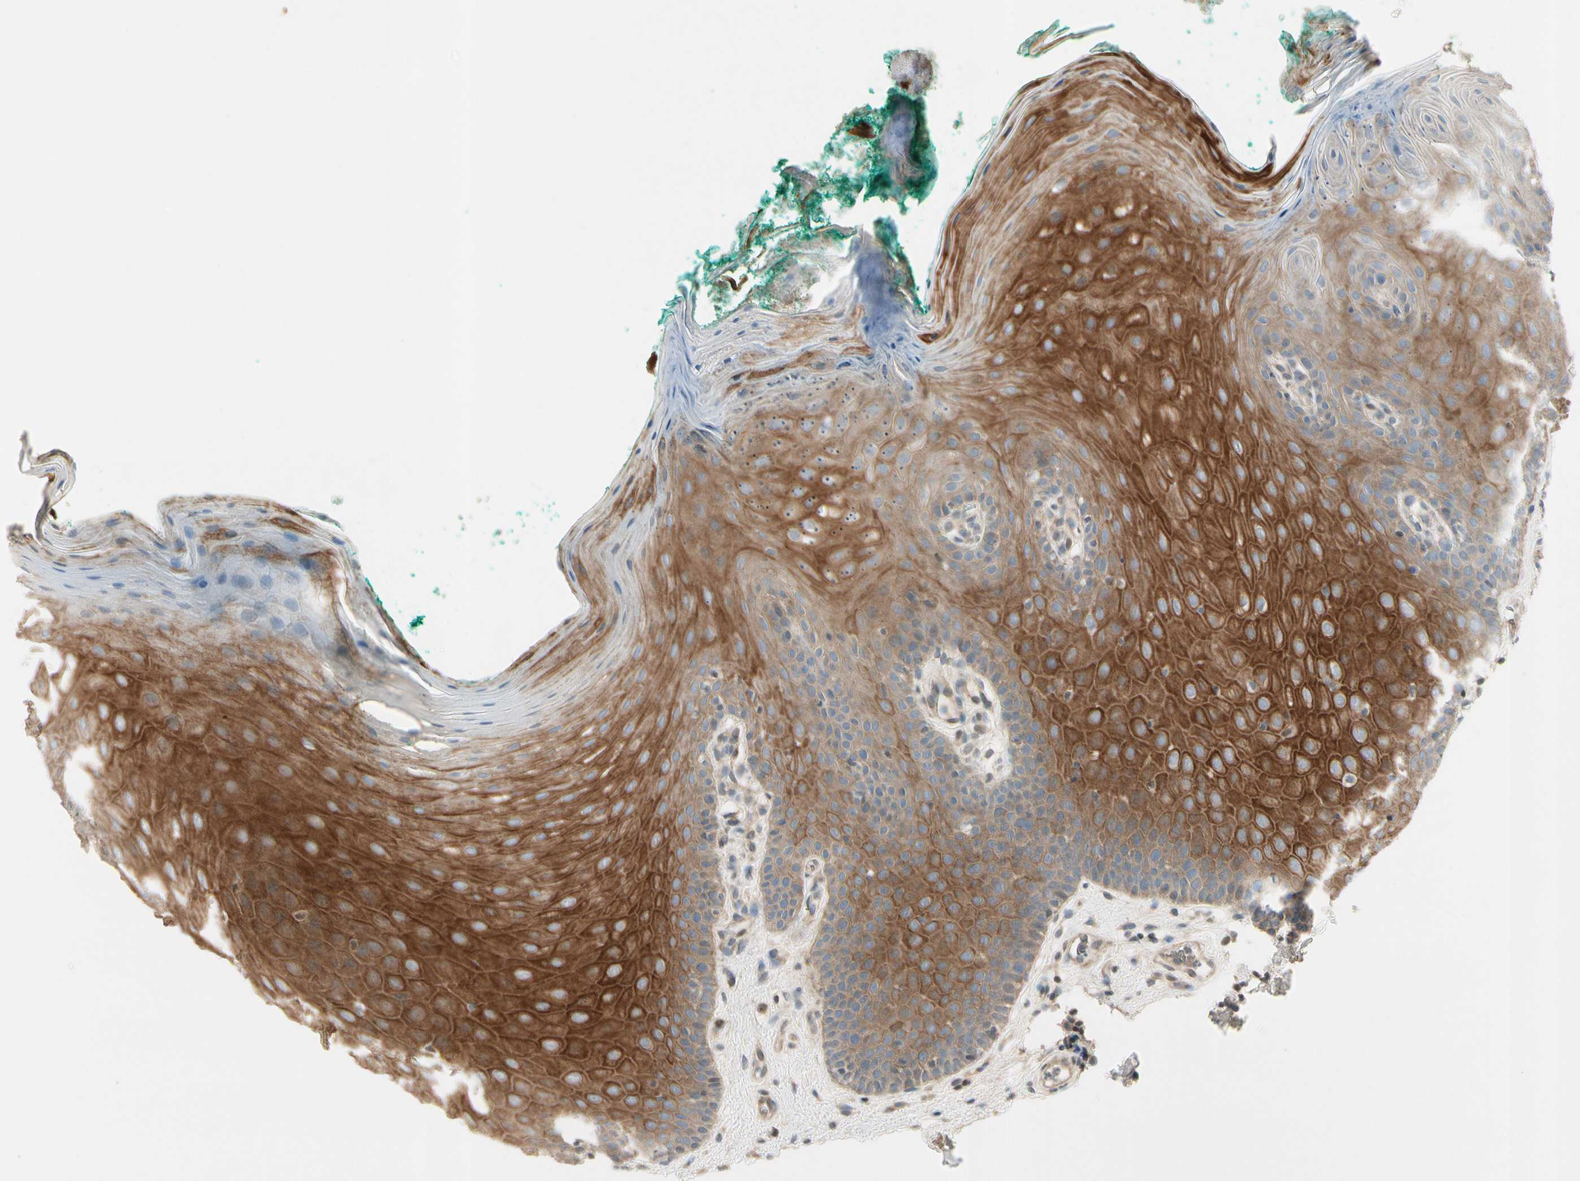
{"staining": {"intensity": "moderate", "quantity": ">75%", "location": "cytoplasmic/membranous"}, "tissue": "oral mucosa", "cell_type": "Squamous epithelial cells", "image_type": "normal", "snomed": [{"axis": "morphology", "description": "Normal tissue, NOS"}, {"axis": "topography", "description": "Skeletal muscle"}, {"axis": "topography", "description": "Oral tissue"}], "caption": "This micrograph displays immunohistochemistry staining of unremarkable human oral mucosa, with medium moderate cytoplasmic/membranous staining in about >75% of squamous epithelial cells.", "gene": "PPP3CB", "patient": {"sex": "male", "age": 58}}